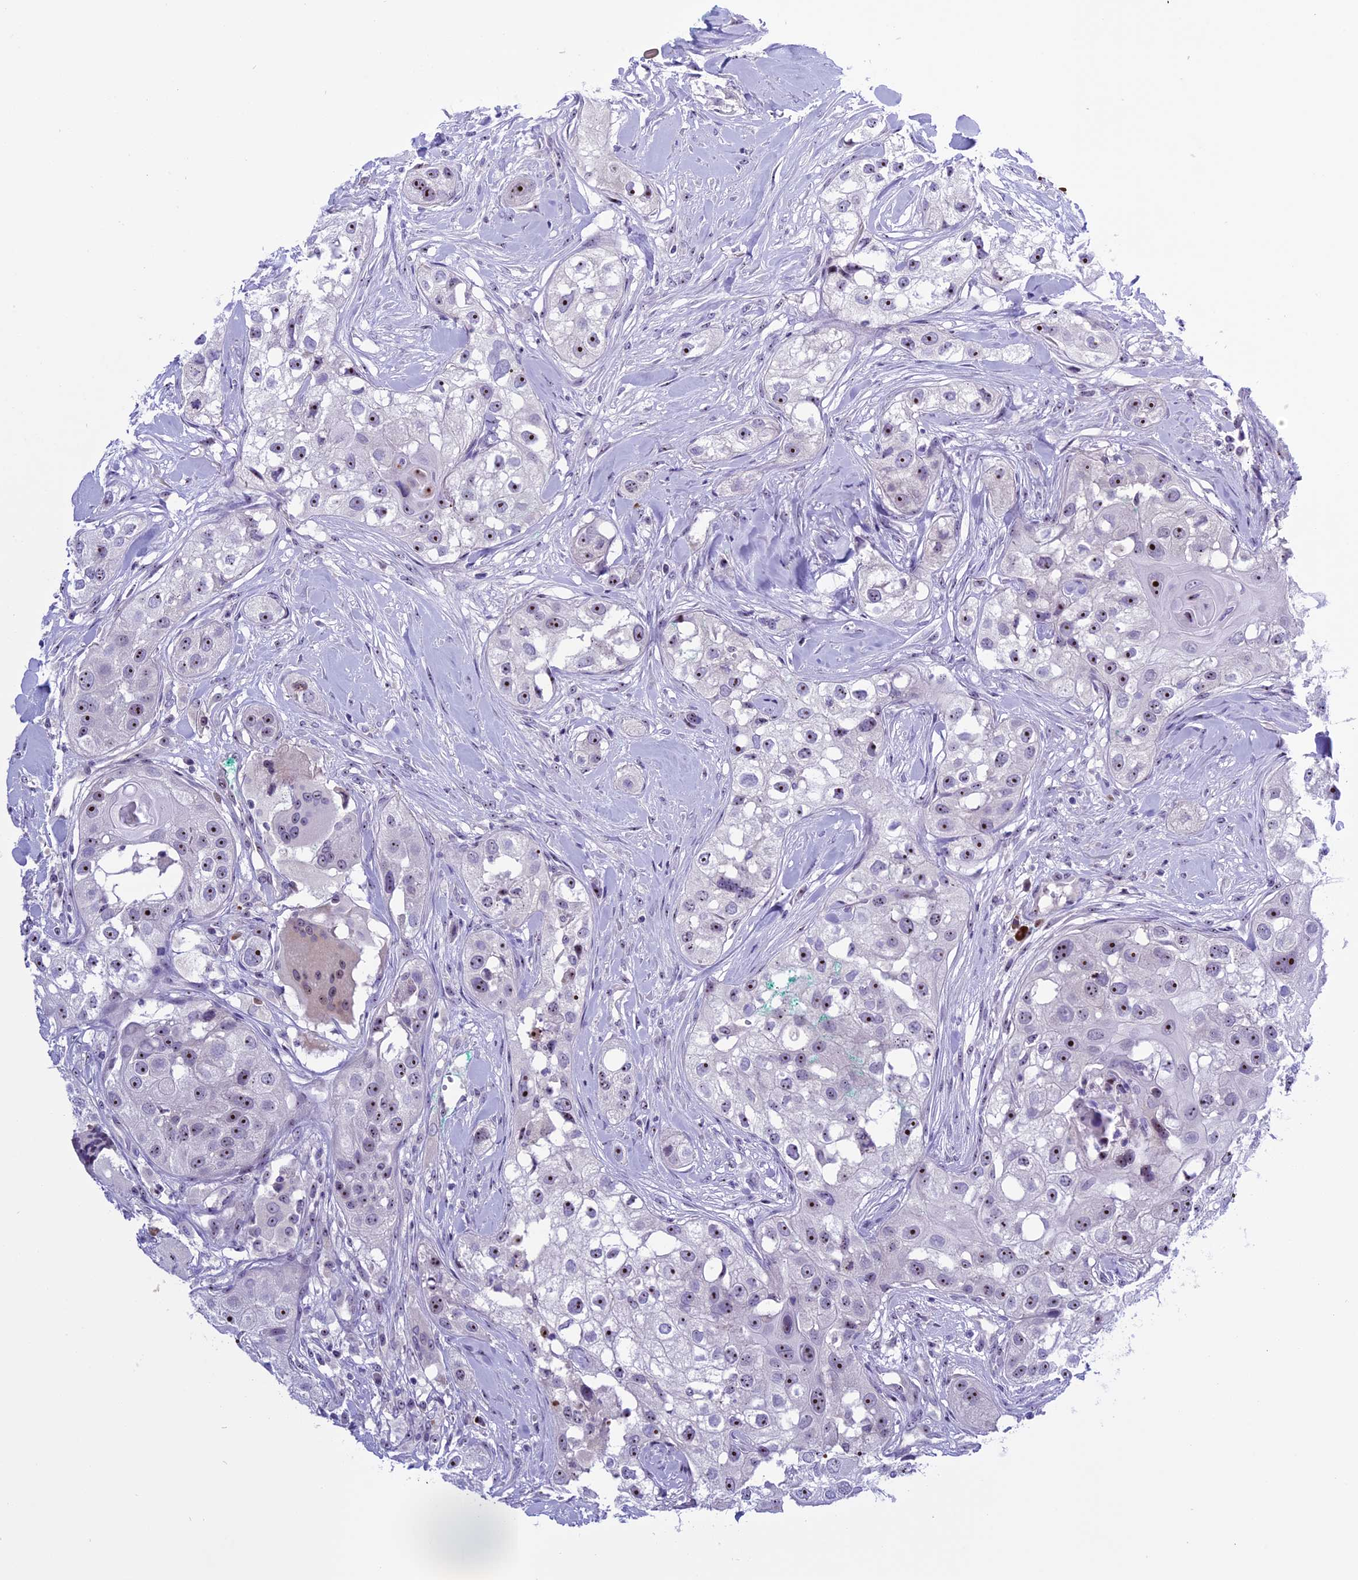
{"staining": {"intensity": "moderate", "quantity": "25%-75%", "location": "nuclear"}, "tissue": "head and neck cancer", "cell_type": "Tumor cells", "image_type": "cancer", "snomed": [{"axis": "morphology", "description": "Normal tissue, NOS"}, {"axis": "morphology", "description": "Squamous cell carcinoma, NOS"}, {"axis": "topography", "description": "Skeletal muscle"}, {"axis": "topography", "description": "Head-Neck"}], "caption": "Human head and neck cancer (squamous cell carcinoma) stained with a protein marker displays moderate staining in tumor cells.", "gene": "TBL3", "patient": {"sex": "male", "age": 51}}